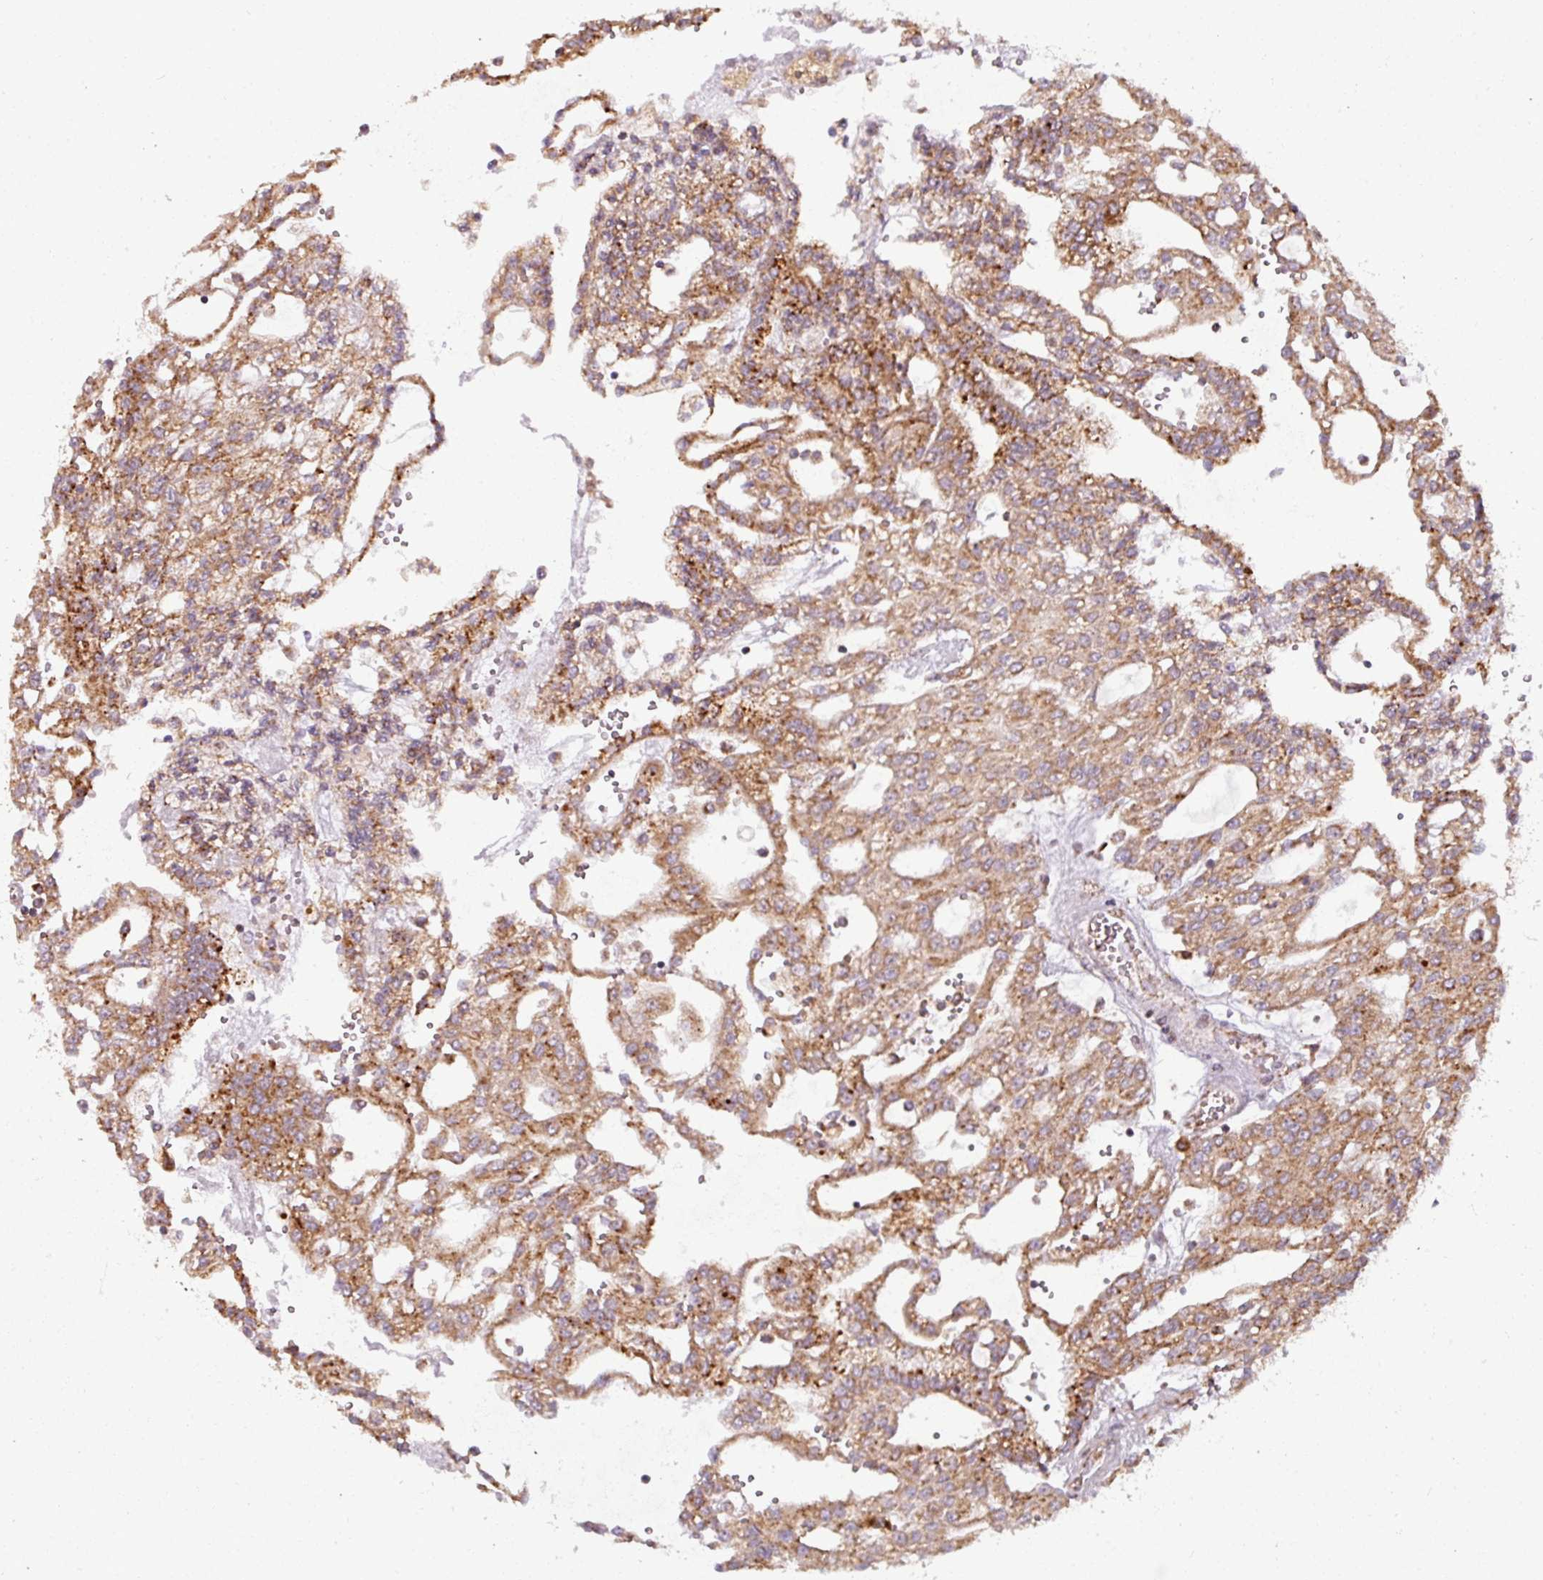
{"staining": {"intensity": "moderate", "quantity": ">75%", "location": "cytoplasmic/membranous"}, "tissue": "renal cancer", "cell_type": "Tumor cells", "image_type": "cancer", "snomed": [{"axis": "morphology", "description": "Adenocarcinoma, NOS"}, {"axis": "topography", "description": "Kidney"}], "caption": "This histopathology image displays immunohistochemistry staining of human renal cancer, with medium moderate cytoplasmic/membranous staining in about >75% of tumor cells.", "gene": "MAGT1", "patient": {"sex": "male", "age": 63}}